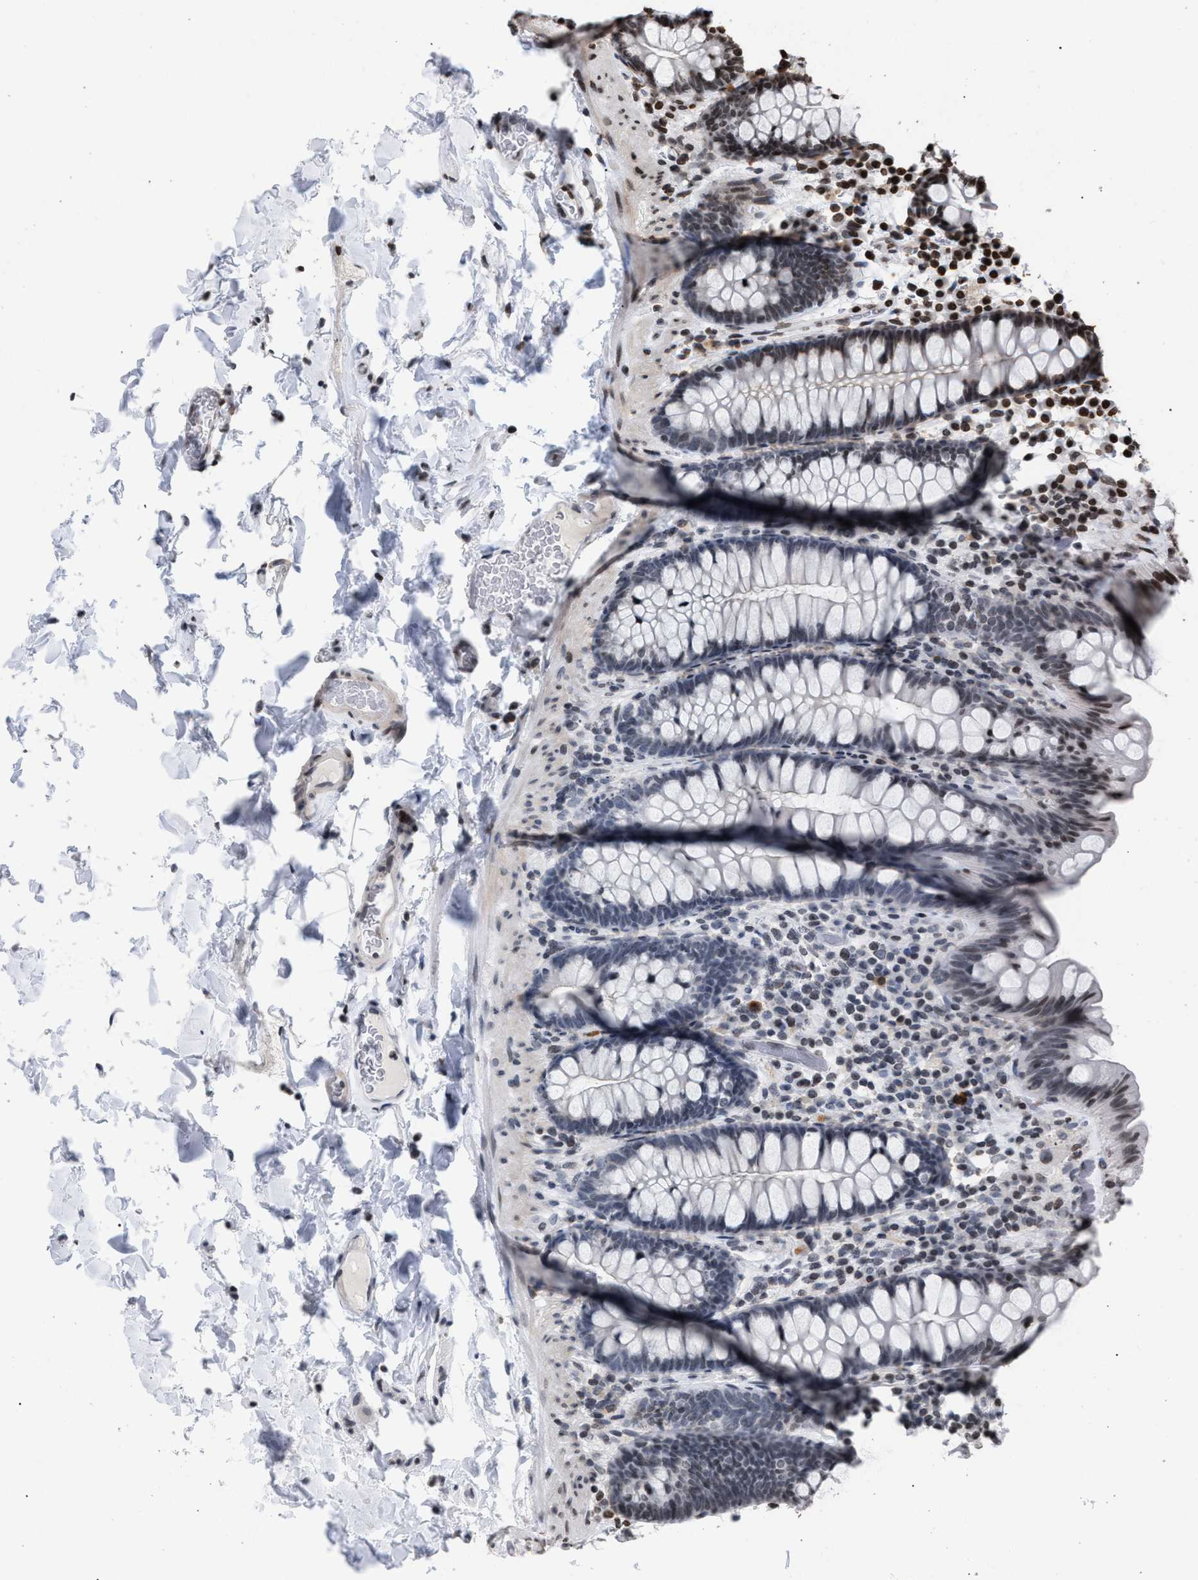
{"staining": {"intensity": "weak", "quantity": ">75%", "location": "nuclear"}, "tissue": "colon", "cell_type": "Endothelial cells", "image_type": "normal", "snomed": [{"axis": "morphology", "description": "Normal tissue, NOS"}, {"axis": "topography", "description": "Colon"}], "caption": "Colon stained with immunohistochemistry shows weak nuclear staining in about >75% of endothelial cells. Using DAB (brown) and hematoxylin (blue) stains, captured at high magnification using brightfield microscopy.", "gene": "FOXD3", "patient": {"sex": "female", "age": 80}}